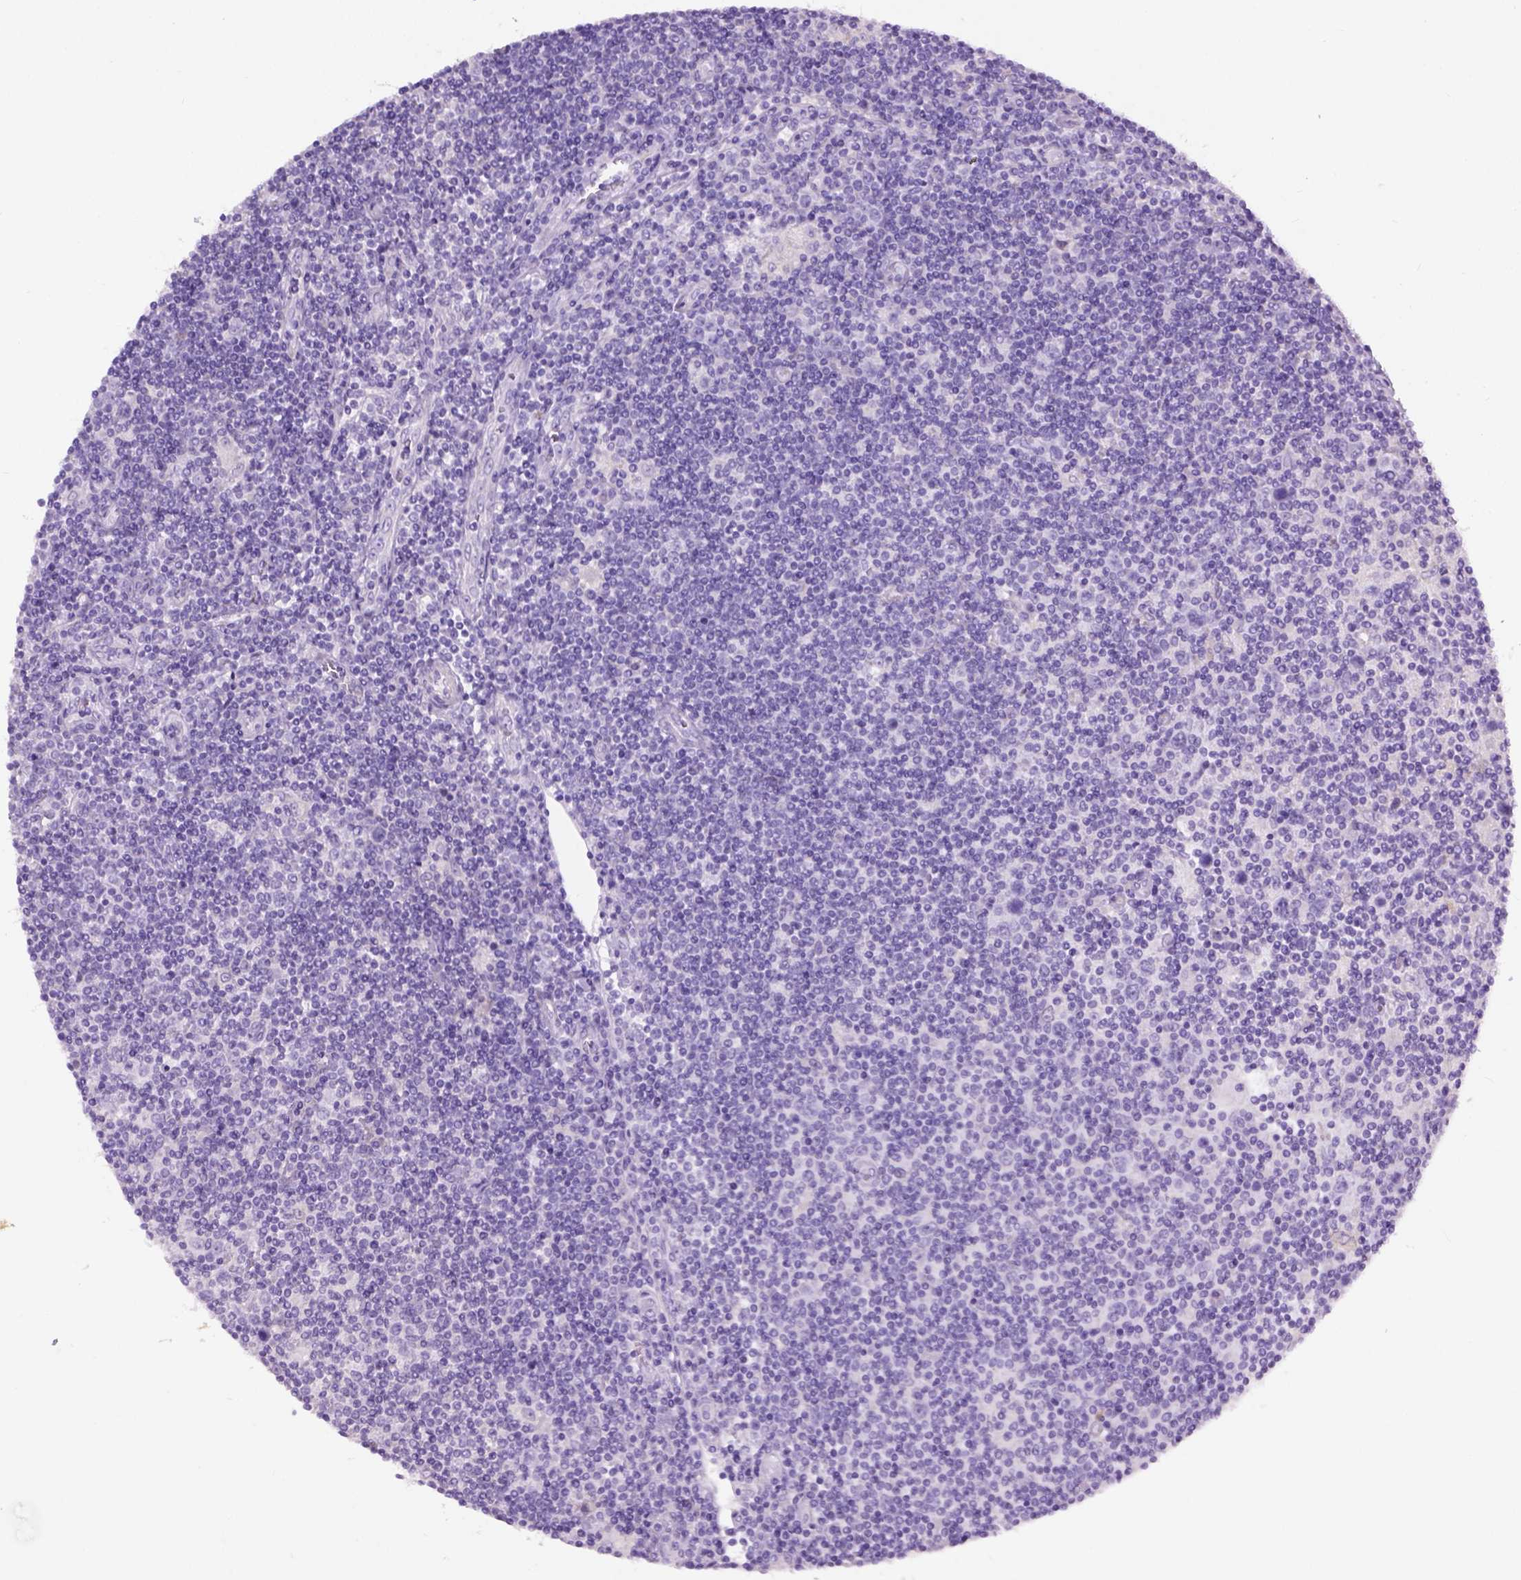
{"staining": {"intensity": "negative", "quantity": "none", "location": "none"}, "tissue": "lymphoma", "cell_type": "Tumor cells", "image_type": "cancer", "snomed": [{"axis": "morphology", "description": "Hodgkin's disease, NOS"}, {"axis": "topography", "description": "Lymph node"}], "caption": "Tumor cells show no significant protein positivity in Hodgkin's disease.", "gene": "GABRB2", "patient": {"sex": "male", "age": 40}}